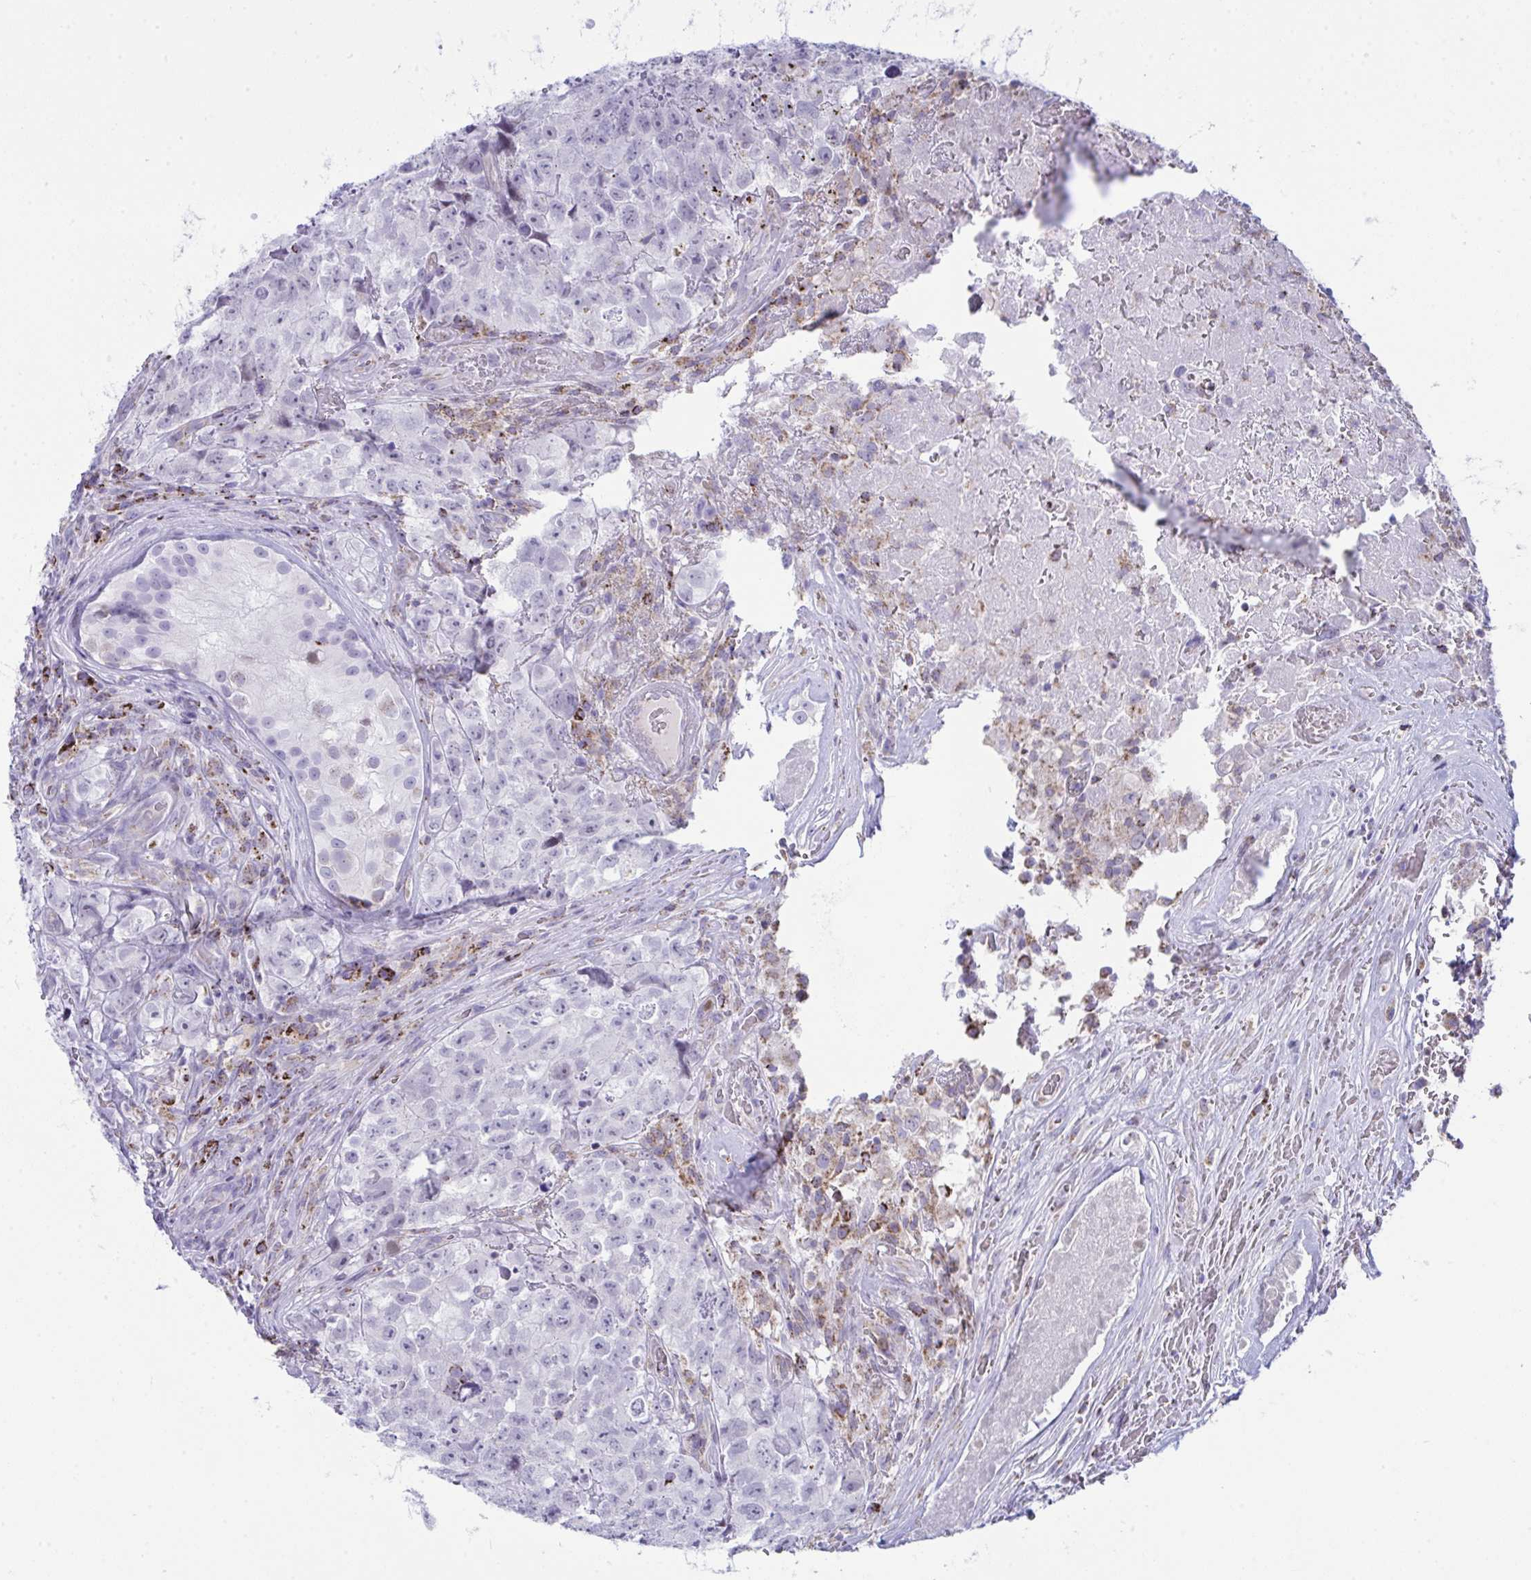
{"staining": {"intensity": "negative", "quantity": "none", "location": "none"}, "tissue": "testis cancer", "cell_type": "Tumor cells", "image_type": "cancer", "snomed": [{"axis": "morphology", "description": "Carcinoma, Embryonal, NOS"}, {"axis": "topography", "description": "Testis"}], "caption": "High magnification brightfield microscopy of testis cancer (embryonal carcinoma) stained with DAB (brown) and counterstained with hematoxylin (blue): tumor cells show no significant expression.", "gene": "PLA2G12B", "patient": {"sex": "male", "age": 18}}